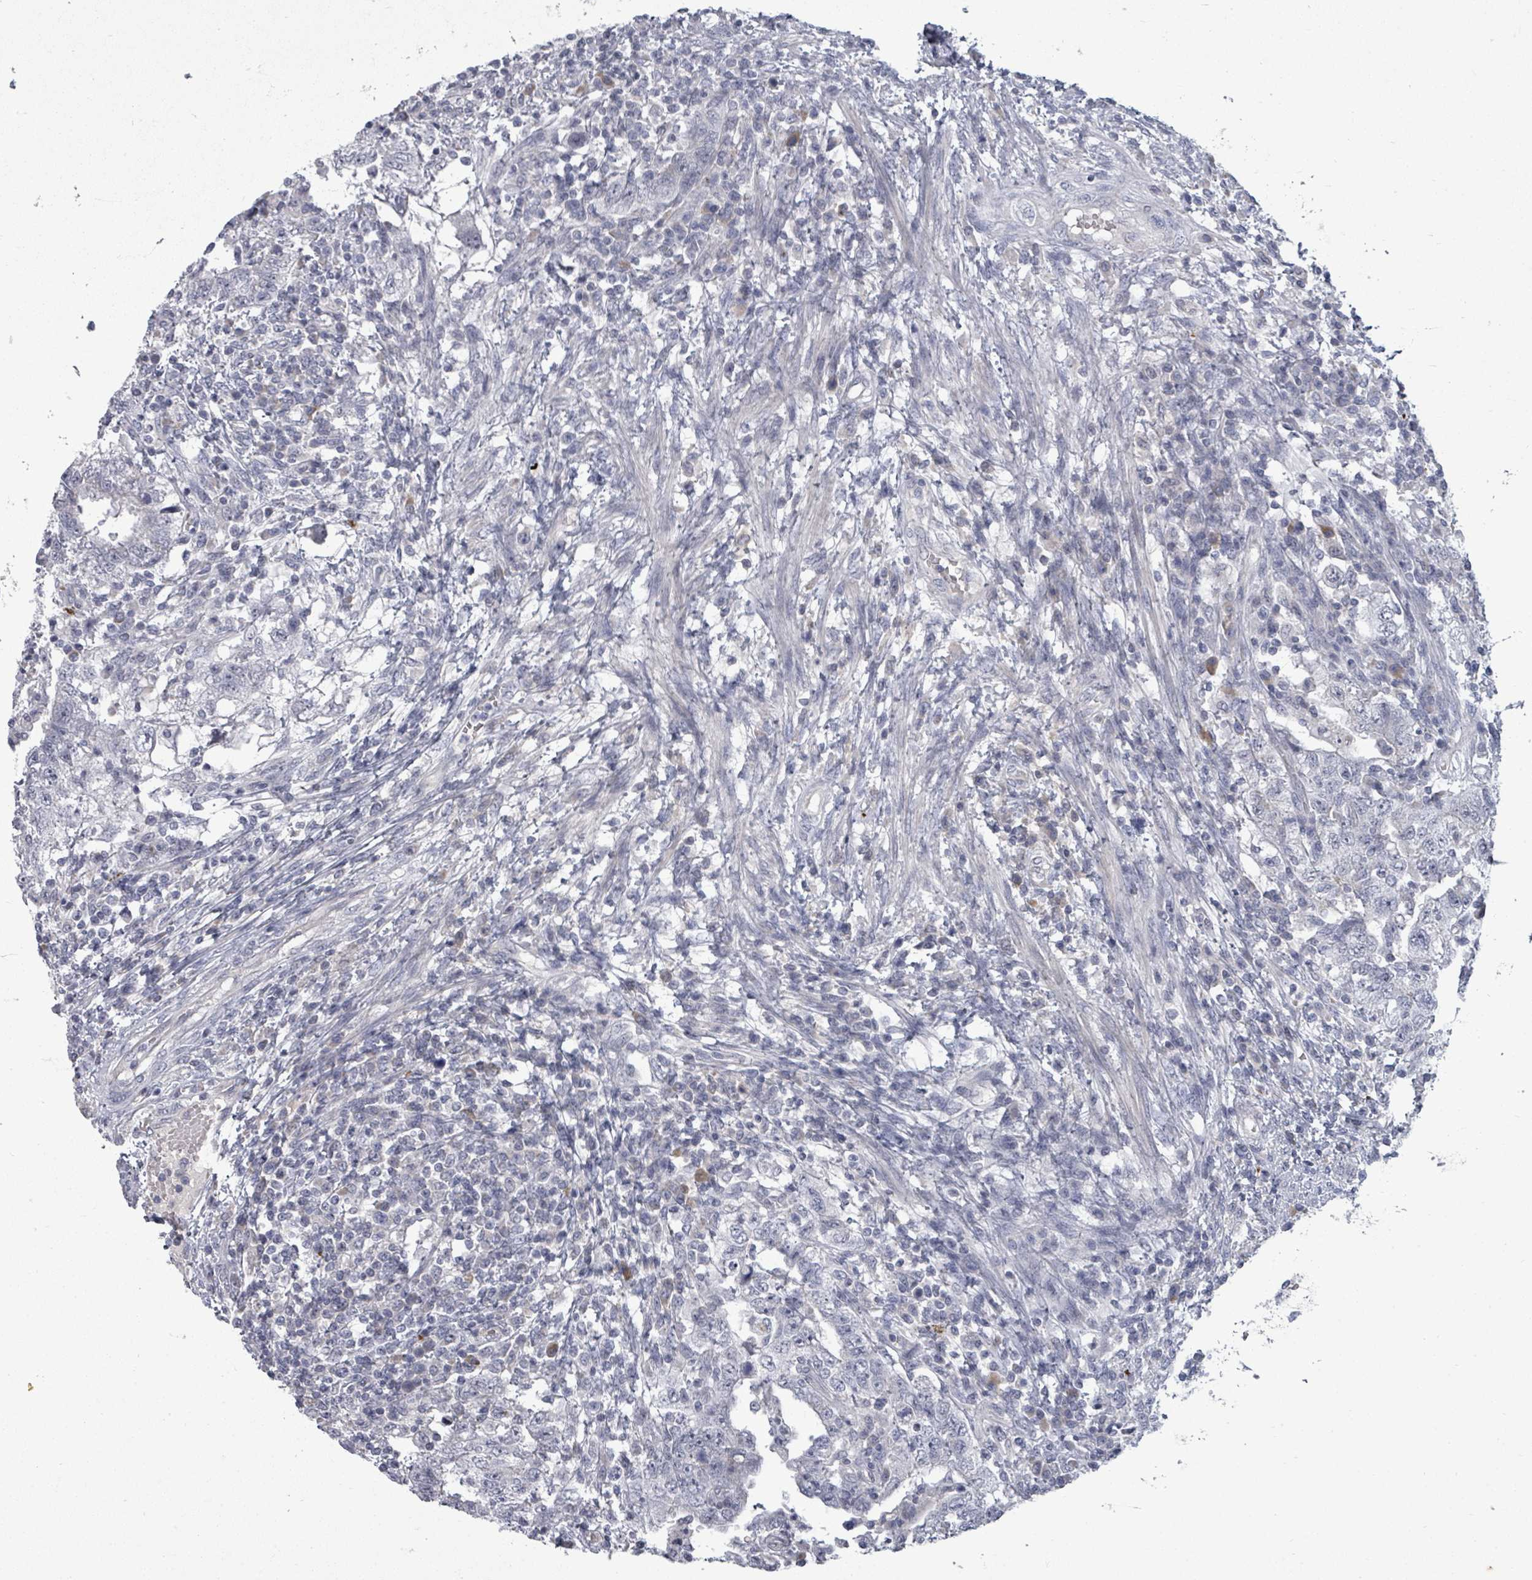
{"staining": {"intensity": "negative", "quantity": "none", "location": "none"}, "tissue": "testis cancer", "cell_type": "Tumor cells", "image_type": "cancer", "snomed": [{"axis": "morphology", "description": "Carcinoma, Embryonal, NOS"}, {"axis": "topography", "description": "Testis"}], "caption": "This histopathology image is of testis cancer (embryonal carcinoma) stained with immunohistochemistry to label a protein in brown with the nuclei are counter-stained blue. There is no positivity in tumor cells.", "gene": "ASB12", "patient": {"sex": "male", "age": 26}}